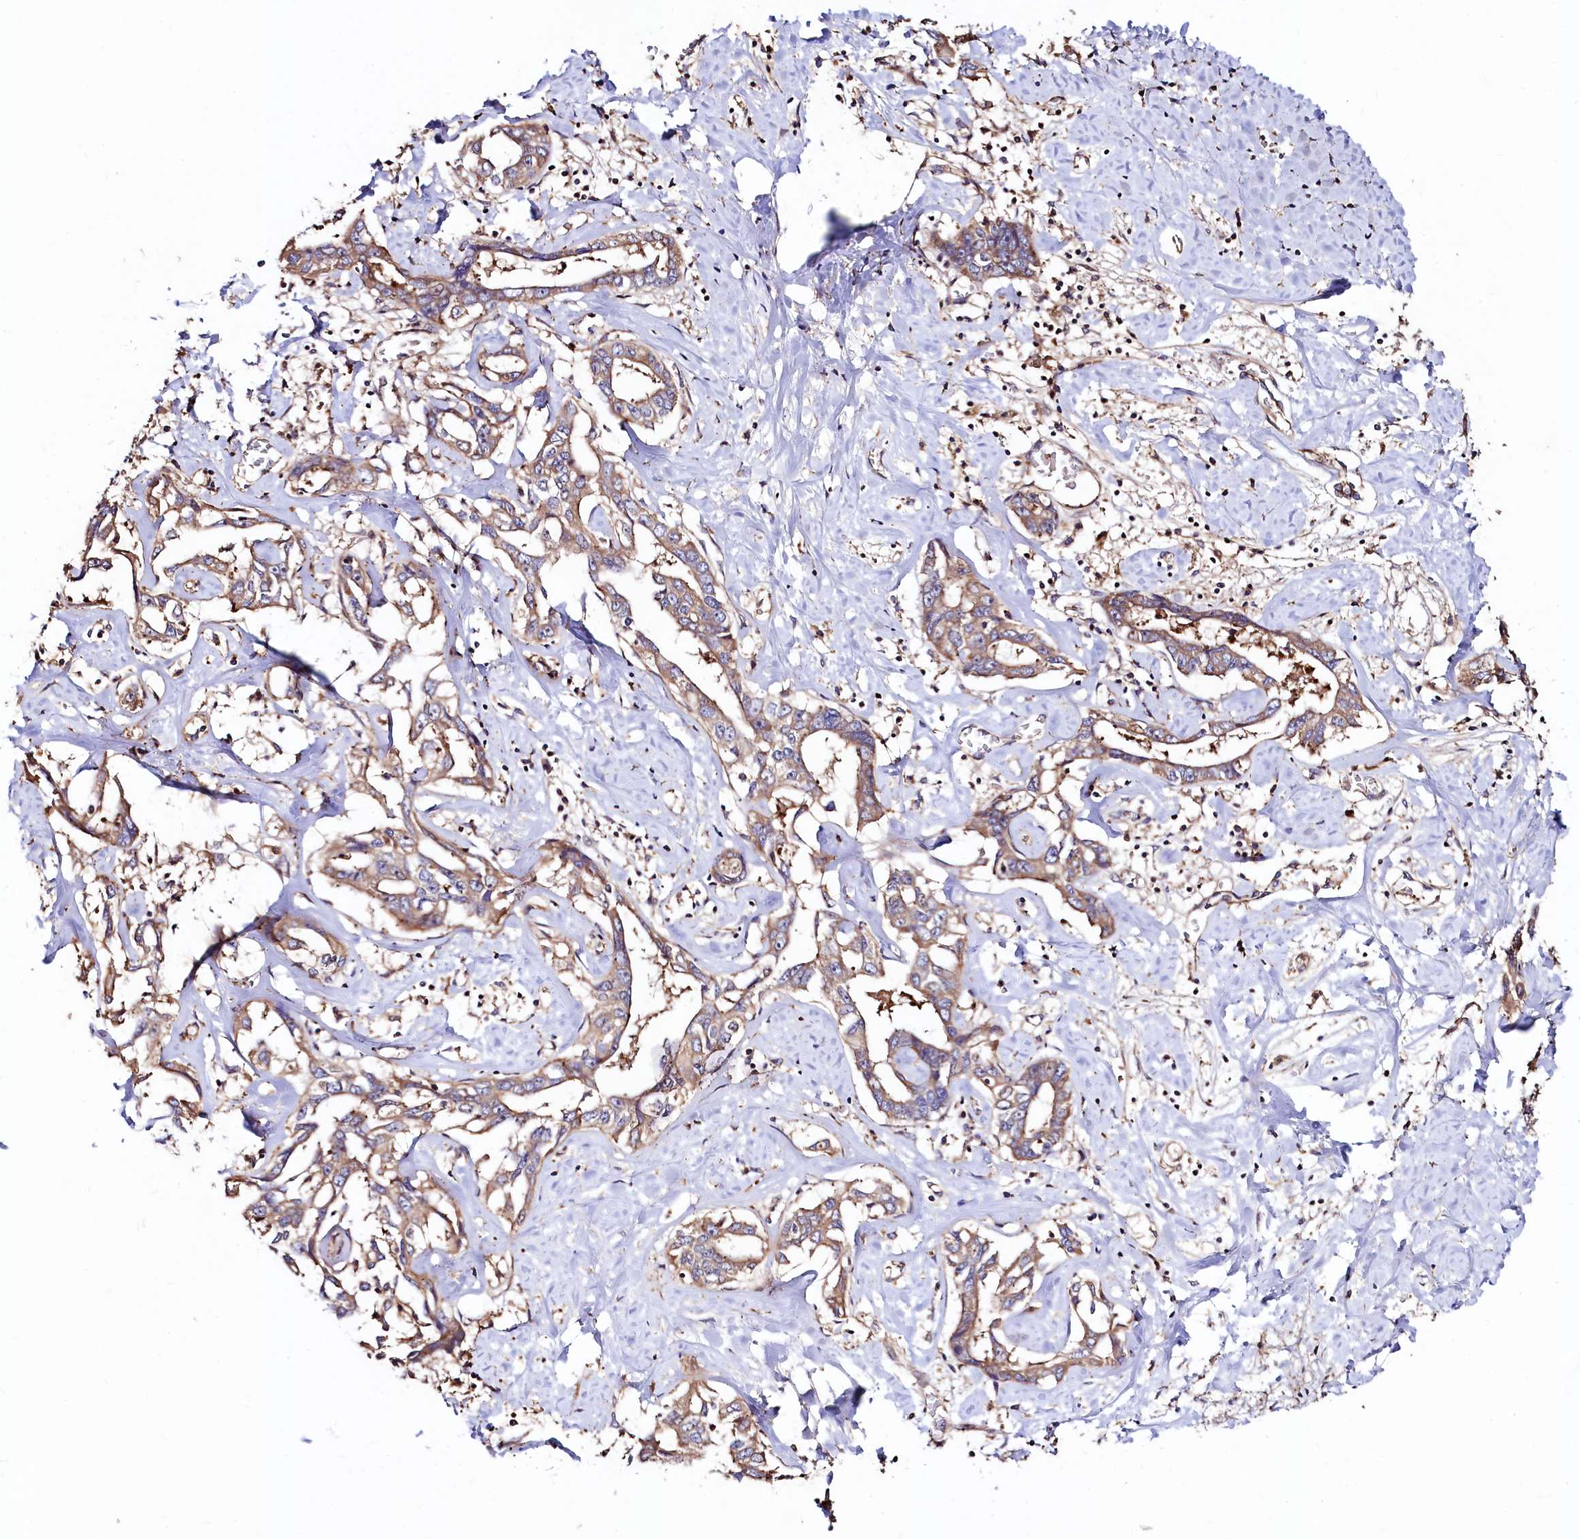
{"staining": {"intensity": "moderate", "quantity": ">75%", "location": "cytoplasmic/membranous"}, "tissue": "liver cancer", "cell_type": "Tumor cells", "image_type": "cancer", "snomed": [{"axis": "morphology", "description": "Cholangiocarcinoma"}, {"axis": "topography", "description": "Liver"}], "caption": "About >75% of tumor cells in human cholangiocarcinoma (liver) demonstrate moderate cytoplasmic/membranous protein positivity as visualized by brown immunohistochemical staining.", "gene": "KLHDC4", "patient": {"sex": "male", "age": 59}}